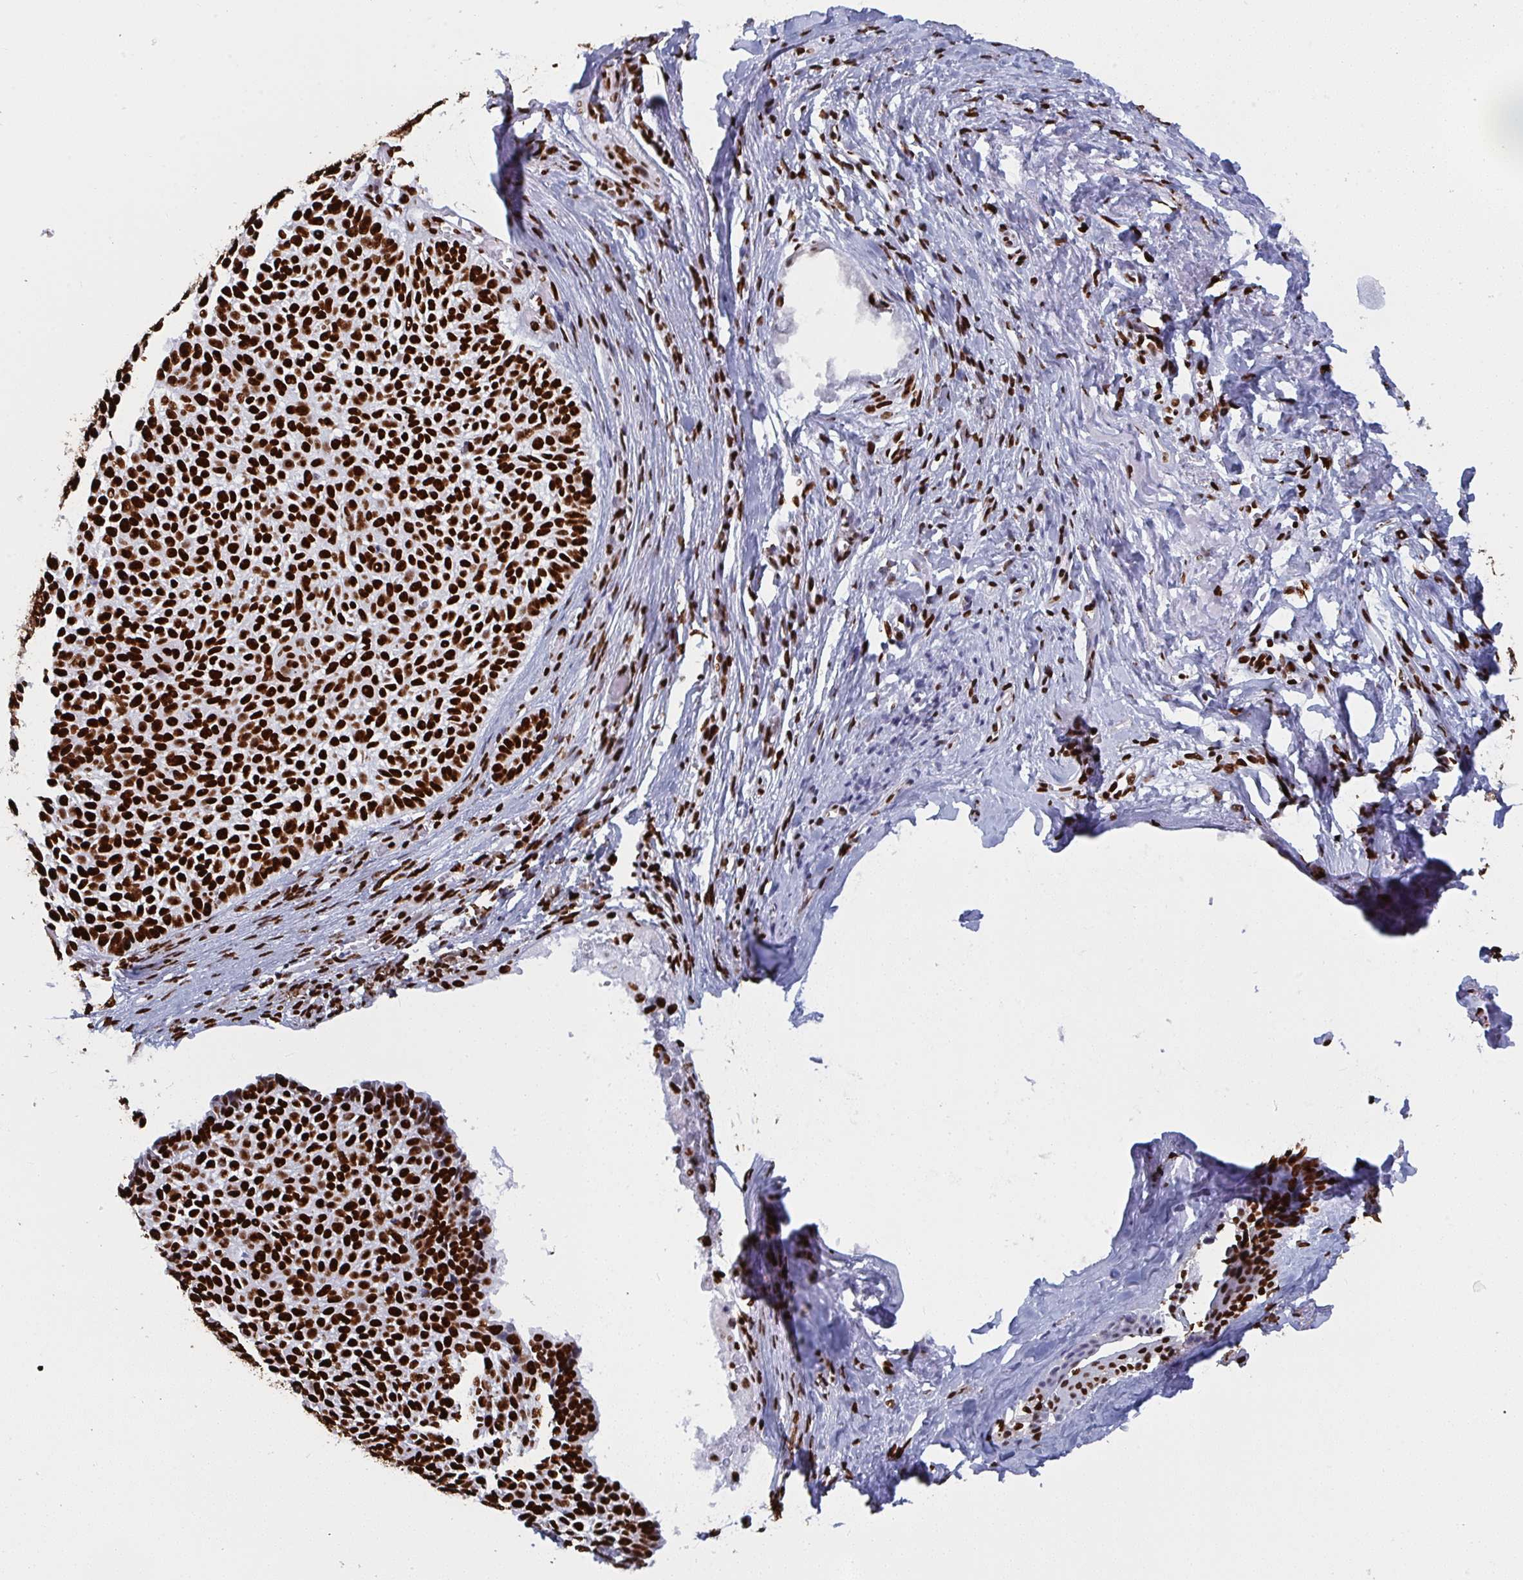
{"staining": {"intensity": "strong", "quantity": ">75%", "location": "nuclear"}, "tissue": "skin cancer", "cell_type": "Tumor cells", "image_type": "cancer", "snomed": [{"axis": "morphology", "description": "Basal cell carcinoma"}, {"axis": "topography", "description": "Skin"}, {"axis": "topography", "description": "Skin of face"}, {"axis": "topography", "description": "Skin of nose"}], "caption": "Immunohistochemical staining of human skin cancer (basal cell carcinoma) displays high levels of strong nuclear protein expression in approximately >75% of tumor cells. The protein of interest is shown in brown color, while the nuclei are stained blue.", "gene": "GAR1", "patient": {"sex": "female", "age": 86}}